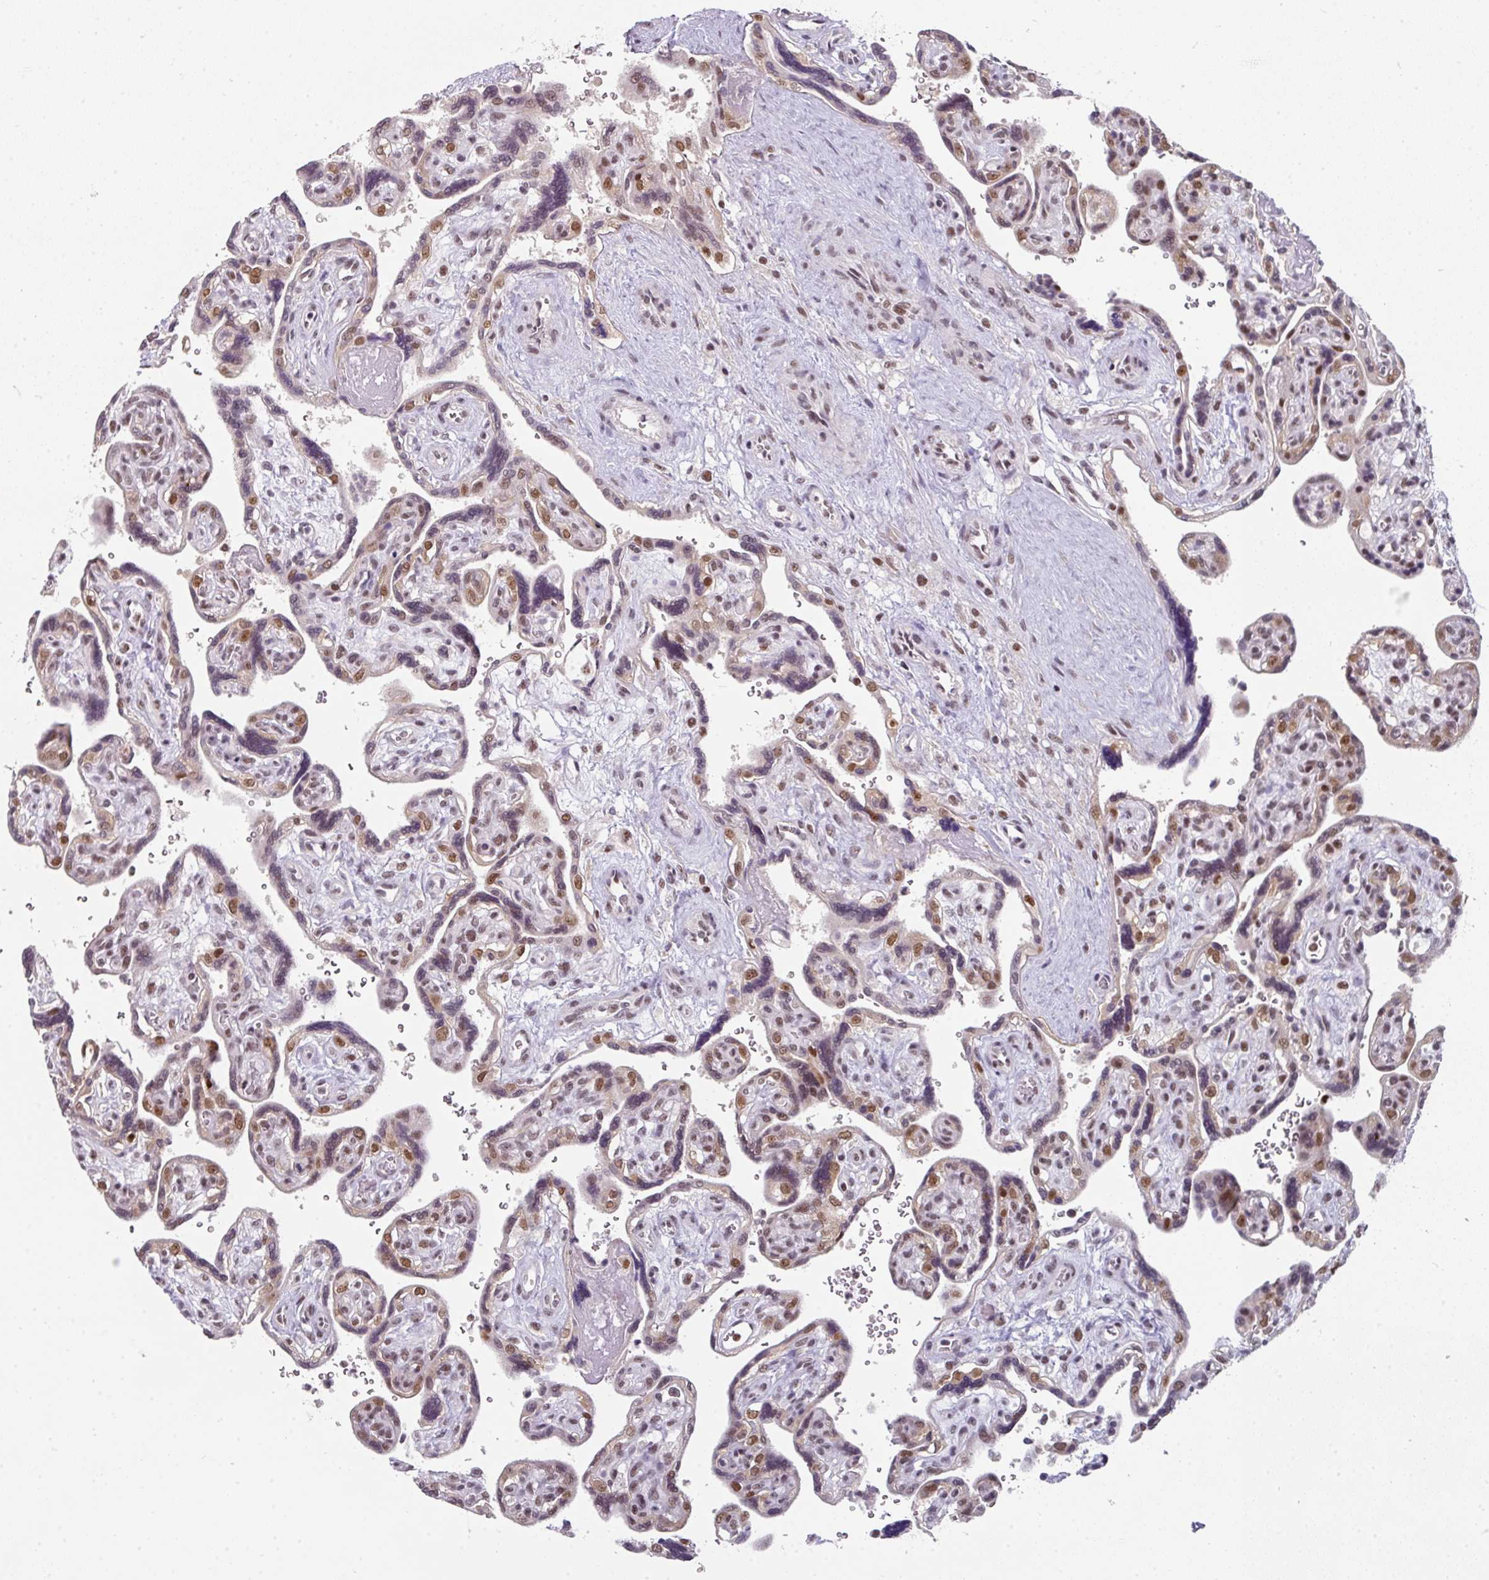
{"staining": {"intensity": "moderate", "quantity": ">75%", "location": "cytoplasmic/membranous,nuclear"}, "tissue": "placenta", "cell_type": "Decidual cells", "image_type": "normal", "snomed": [{"axis": "morphology", "description": "Normal tissue, NOS"}, {"axis": "topography", "description": "Placenta"}], "caption": "Immunohistochemical staining of unremarkable placenta exhibits moderate cytoplasmic/membranous,nuclear protein positivity in about >75% of decidual cells. (Brightfield microscopy of DAB IHC at high magnification).", "gene": "ENSG00000283782", "patient": {"sex": "female", "age": 39}}